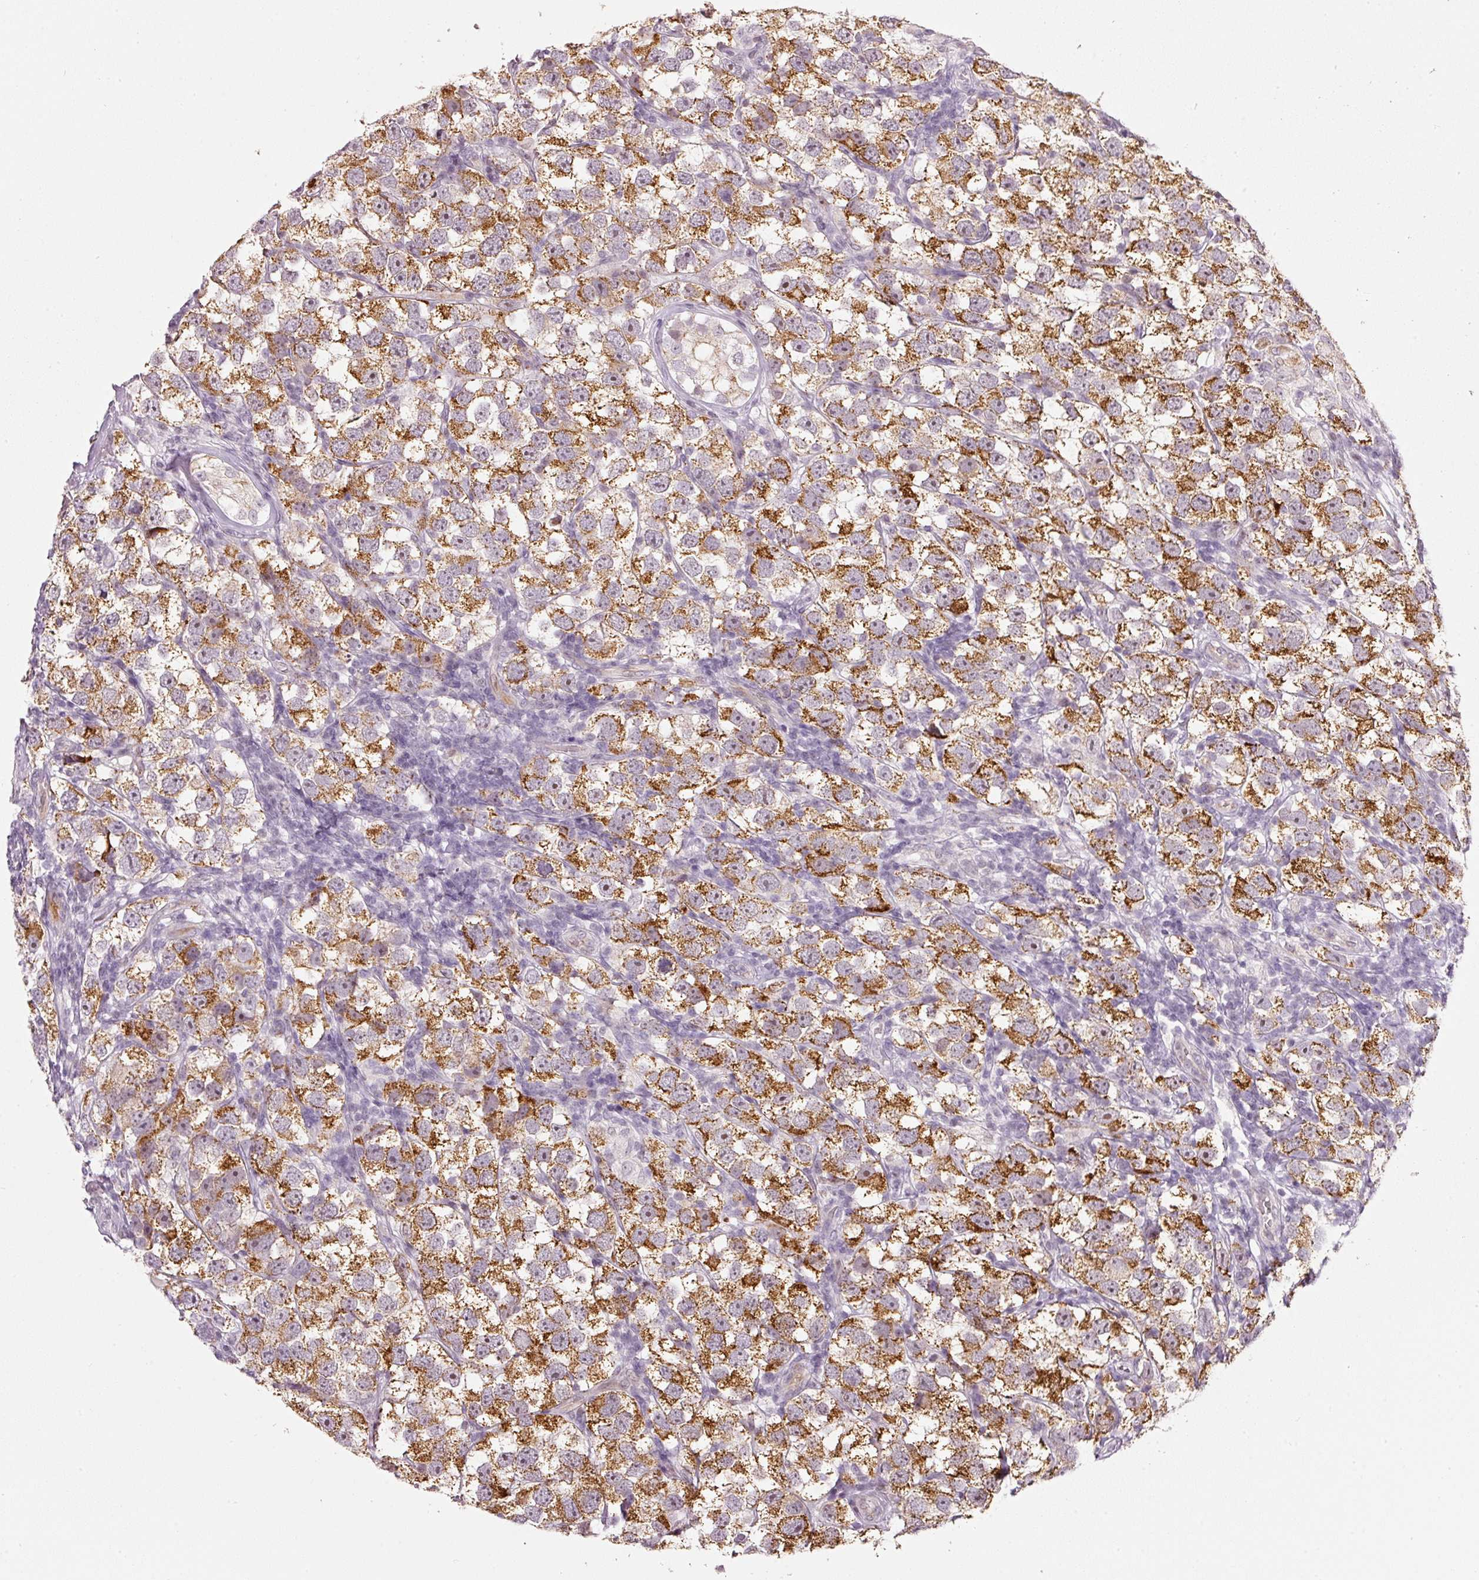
{"staining": {"intensity": "strong", "quantity": ">75%", "location": "cytoplasmic/membranous"}, "tissue": "testis cancer", "cell_type": "Tumor cells", "image_type": "cancer", "snomed": [{"axis": "morphology", "description": "Seminoma, NOS"}, {"axis": "topography", "description": "Testis"}], "caption": "A high amount of strong cytoplasmic/membranous positivity is present in about >75% of tumor cells in testis cancer tissue. Using DAB (3,3'-diaminobenzidine) (brown) and hematoxylin (blue) stains, captured at high magnification using brightfield microscopy.", "gene": "NRDE2", "patient": {"sex": "male", "age": 26}}